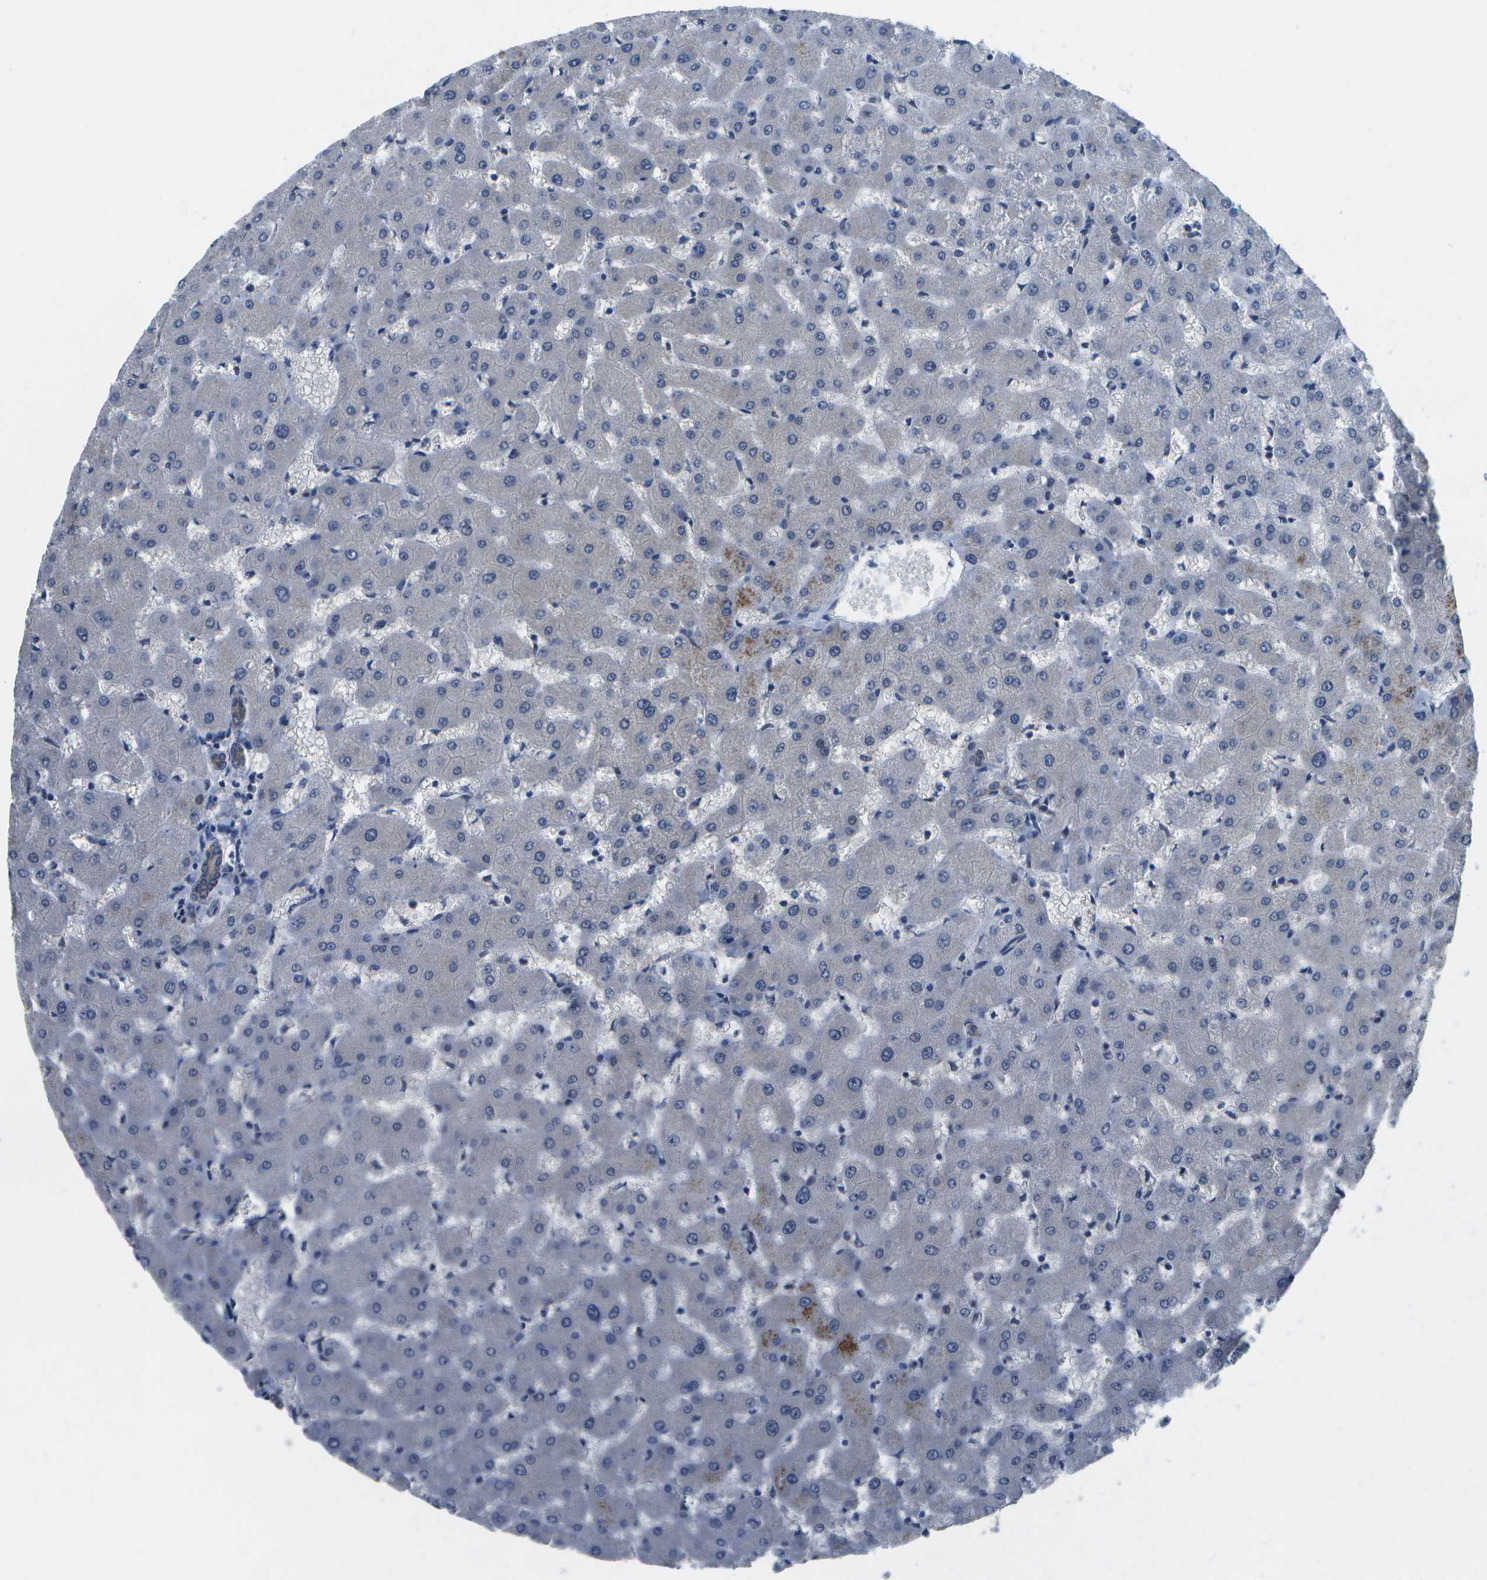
{"staining": {"intensity": "negative", "quantity": "none", "location": "none"}, "tissue": "liver", "cell_type": "Cholangiocytes", "image_type": "normal", "snomed": [{"axis": "morphology", "description": "Normal tissue, NOS"}, {"axis": "topography", "description": "Liver"}], "caption": "This is a image of immunohistochemistry staining of unremarkable liver, which shows no staining in cholangiocytes. (Stains: DAB (3,3'-diaminobenzidine) immunohistochemistry with hematoxylin counter stain, Microscopy: brightfield microscopy at high magnification).", "gene": "P3H1", "patient": {"sex": "female", "age": 63}}